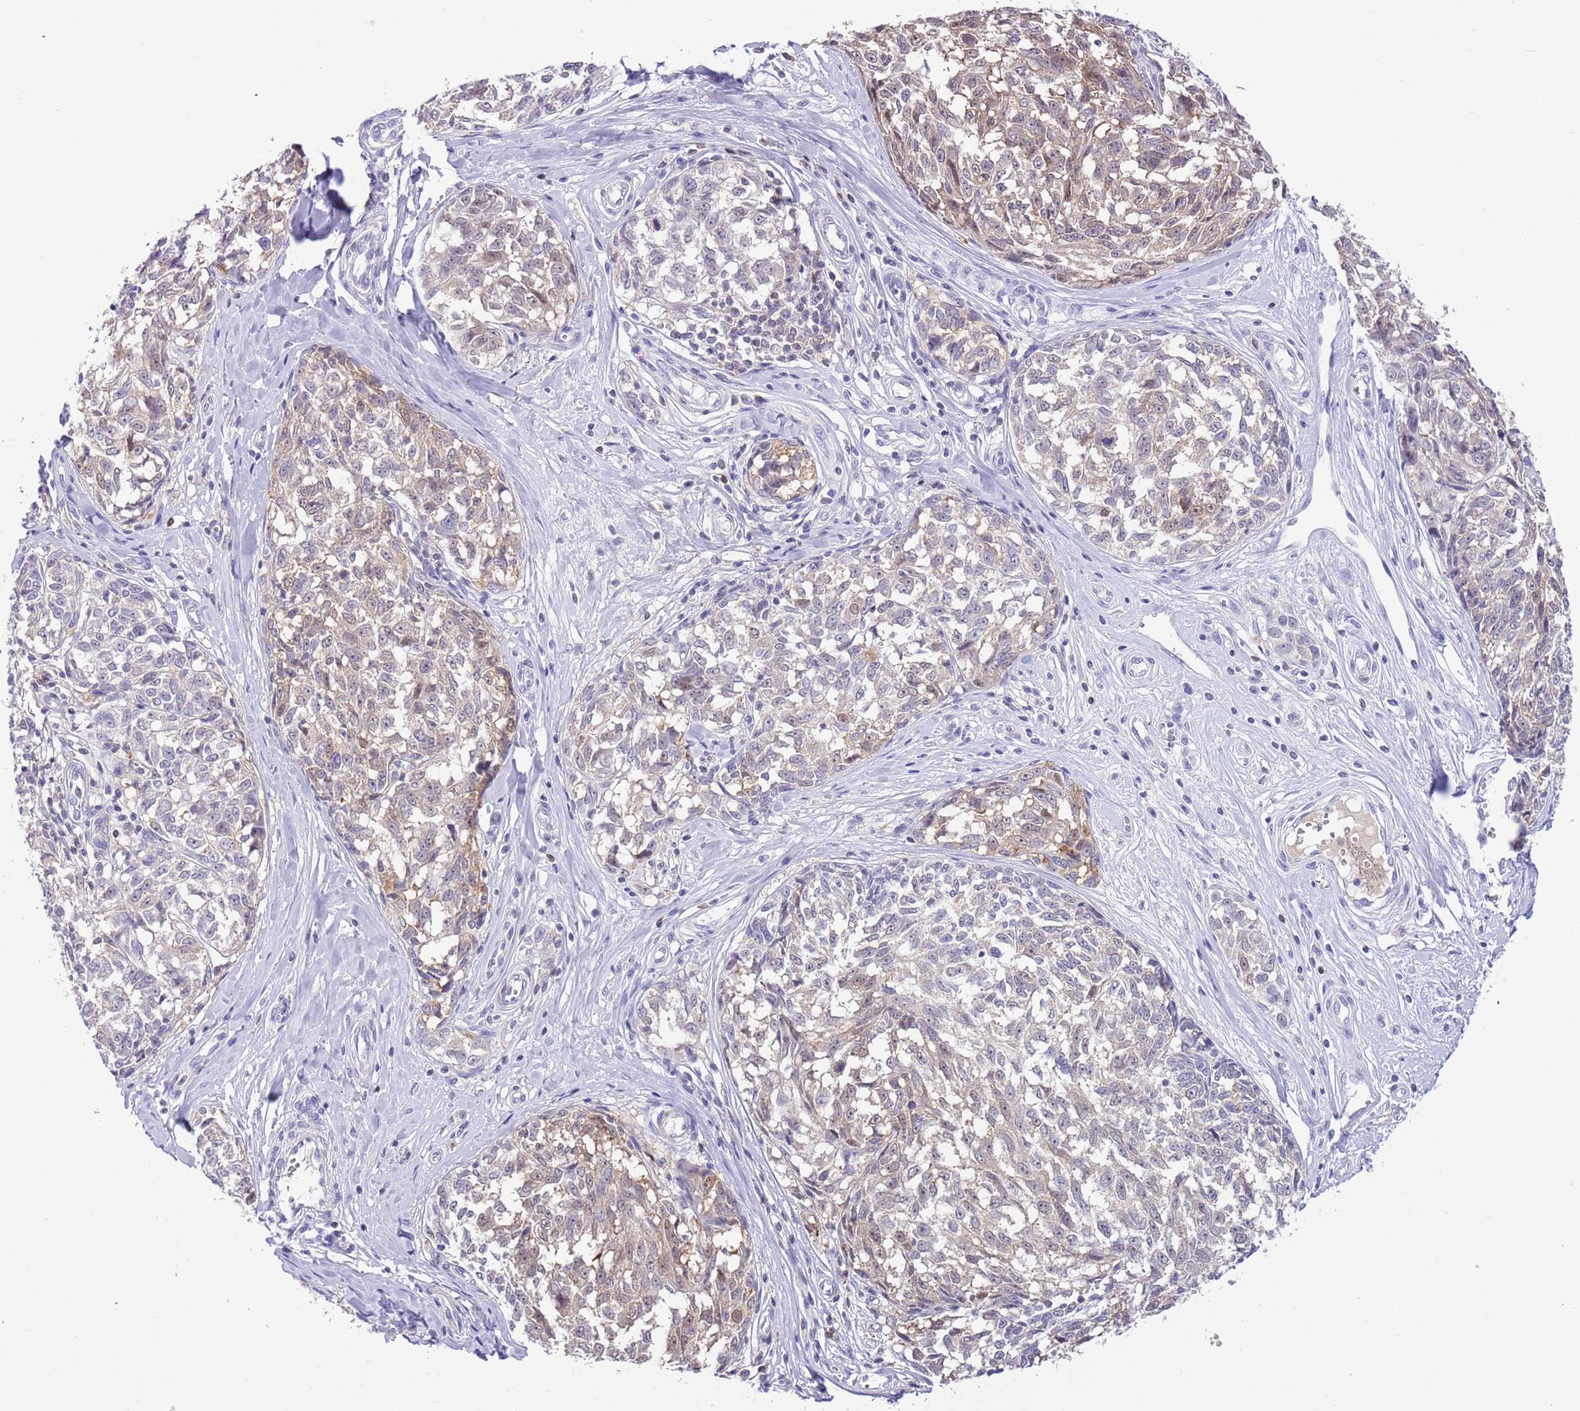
{"staining": {"intensity": "weak", "quantity": "<25%", "location": "cytoplasmic/membranous"}, "tissue": "melanoma", "cell_type": "Tumor cells", "image_type": "cancer", "snomed": [{"axis": "morphology", "description": "Normal tissue, NOS"}, {"axis": "morphology", "description": "Malignant melanoma, NOS"}, {"axis": "topography", "description": "Skin"}], "caption": "Tumor cells show no significant protein staining in malignant melanoma.", "gene": "PRR32", "patient": {"sex": "female", "age": 64}}